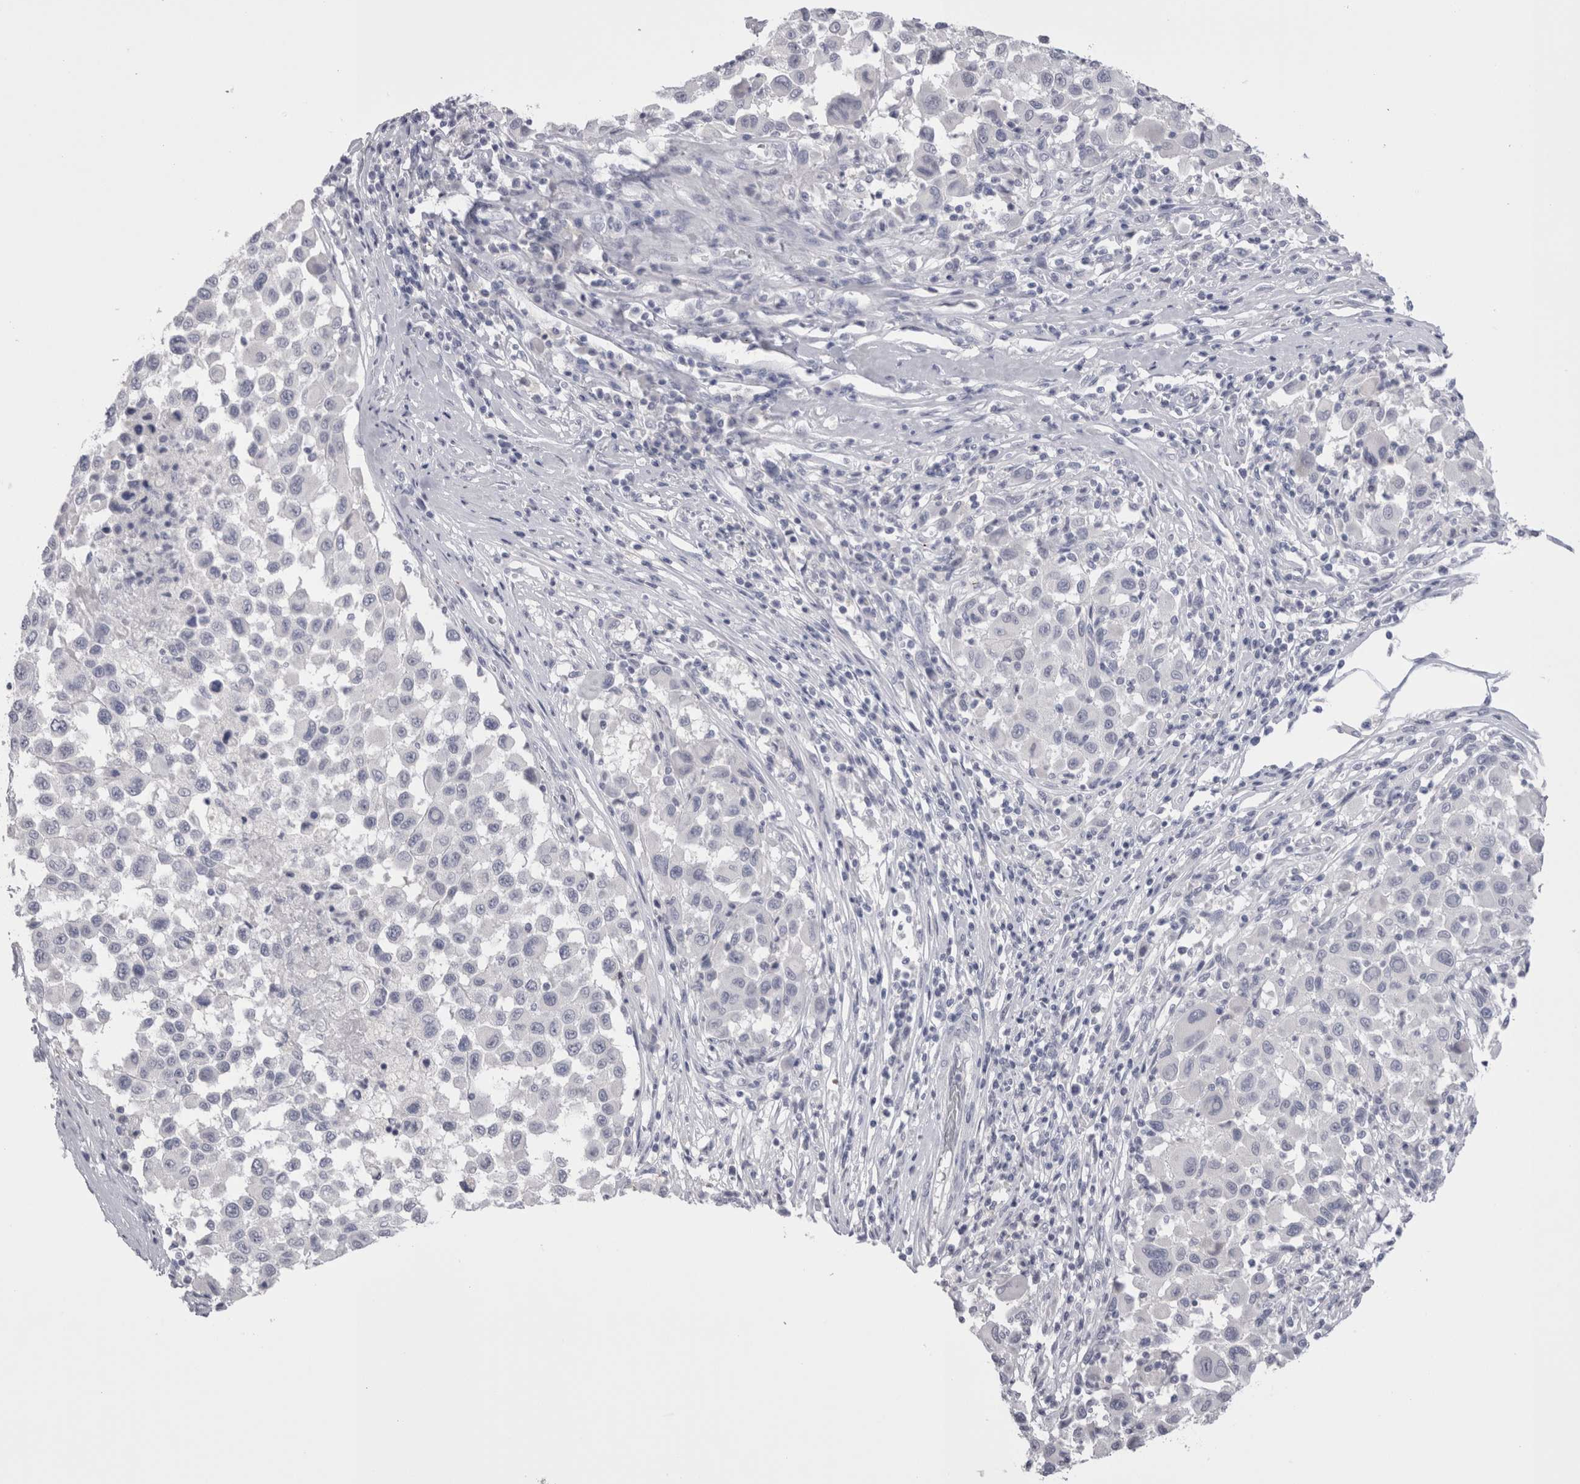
{"staining": {"intensity": "negative", "quantity": "none", "location": "none"}, "tissue": "melanoma", "cell_type": "Tumor cells", "image_type": "cancer", "snomed": [{"axis": "morphology", "description": "Malignant melanoma, Metastatic site"}, {"axis": "topography", "description": "Lymph node"}], "caption": "Image shows no significant protein positivity in tumor cells of malignant melanoma (metastatic site). (DAB immunohistochemistry visualized using brightfield microscopy, high magnification).", "gene": "SUCNR1", "patient": {"sex": "male", "age": 61}}